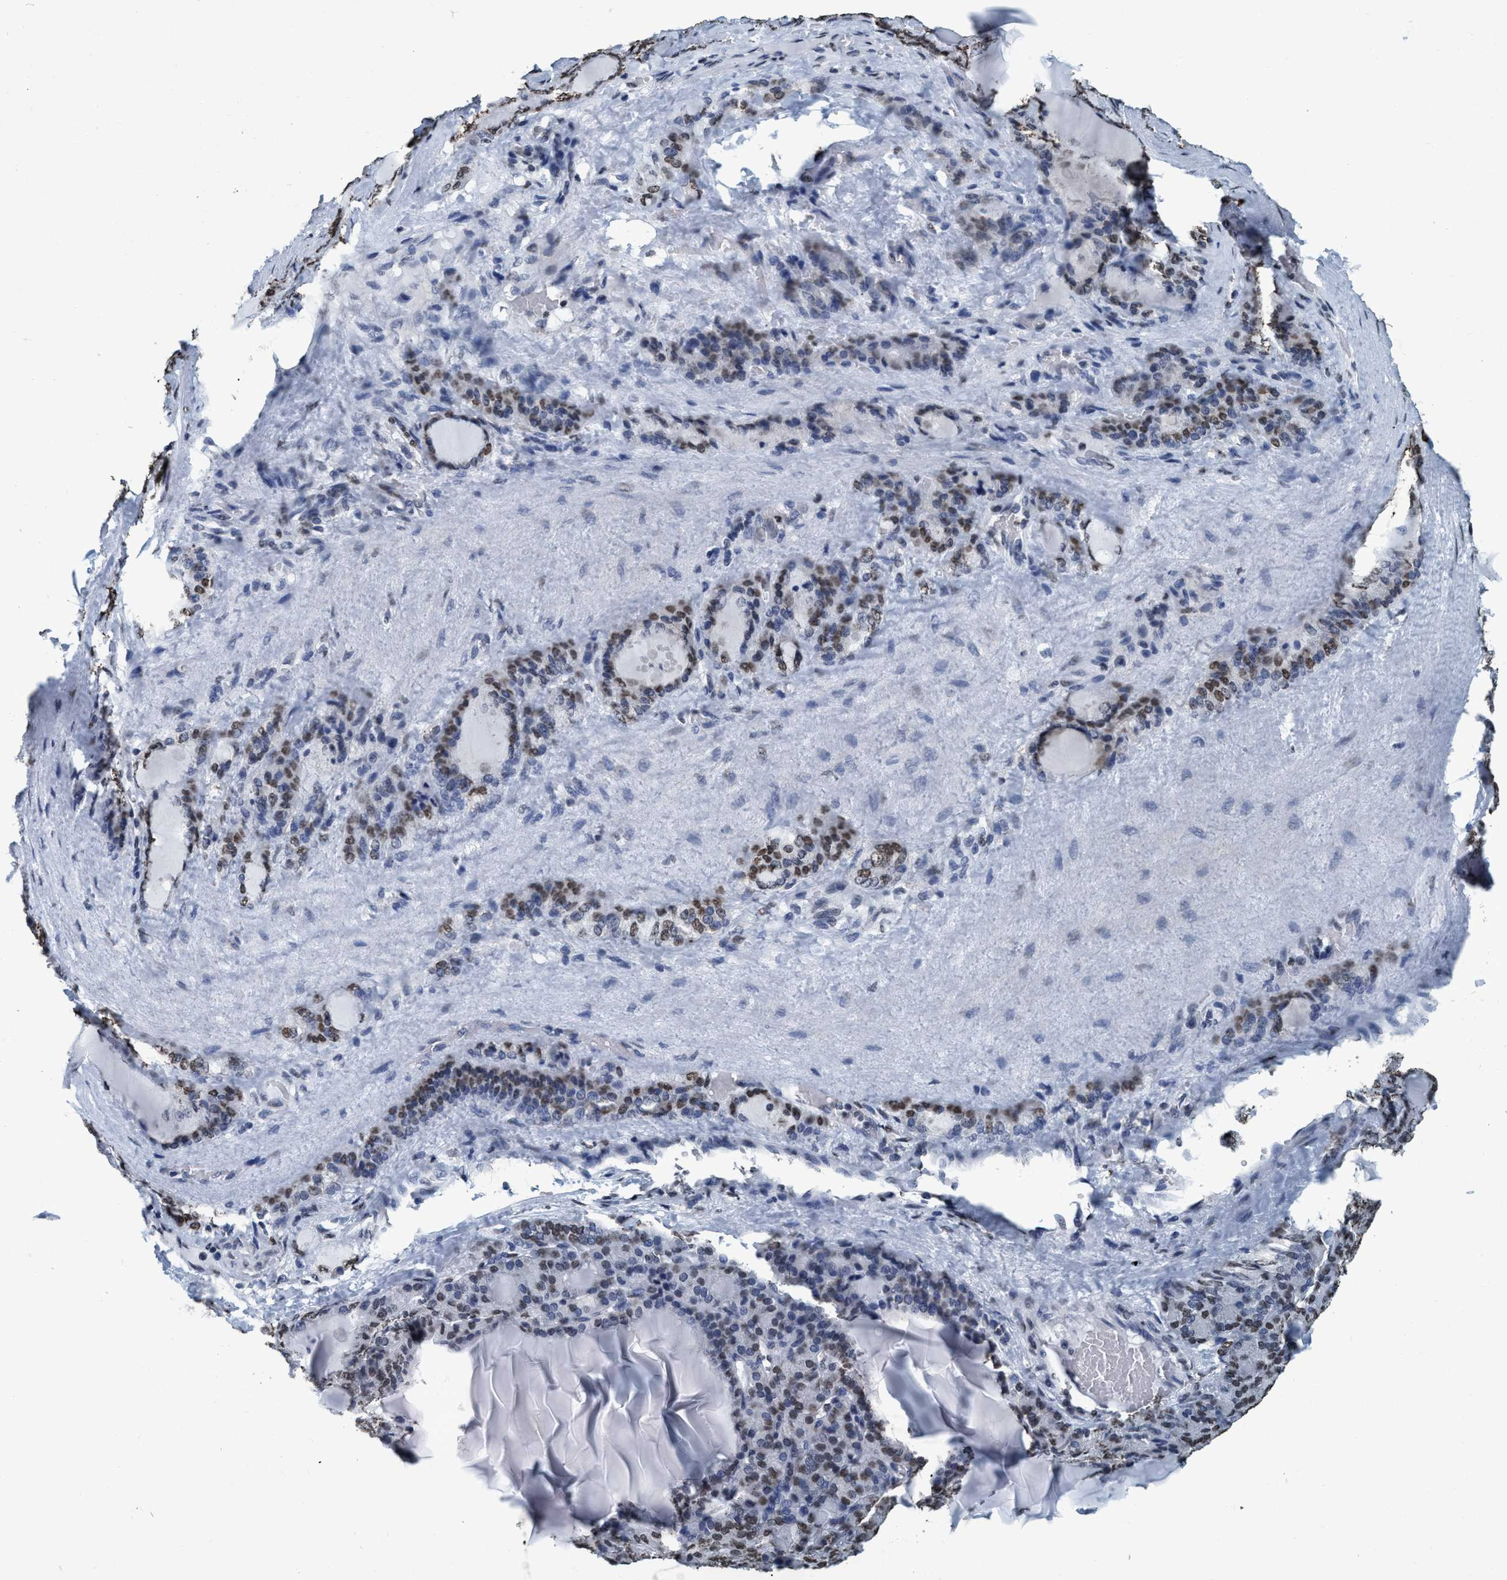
{"staining": {"intensity": "weak", "quantity": "25%-75%", "location": "nuclear"}, "tissue": "thyroid gland", "cell_type": "Glandular cells", "image_type": "normal", "snomed": [{"axis": "morphology", "description": "Normal tissue, NOS"}, {"axis": "topography", "description": "Thyroid gland"}], "caption": "Immunohistochemistry micrograph of benign thyroid gland: human thyroid gland stained using IHC shows low levels of weak protein expression localized specifically in the nuclear of glandular cells, appearing as a nuclear brown color.", "gene": "CCNE2", "patient": {"sex": "female", "age": 28}}